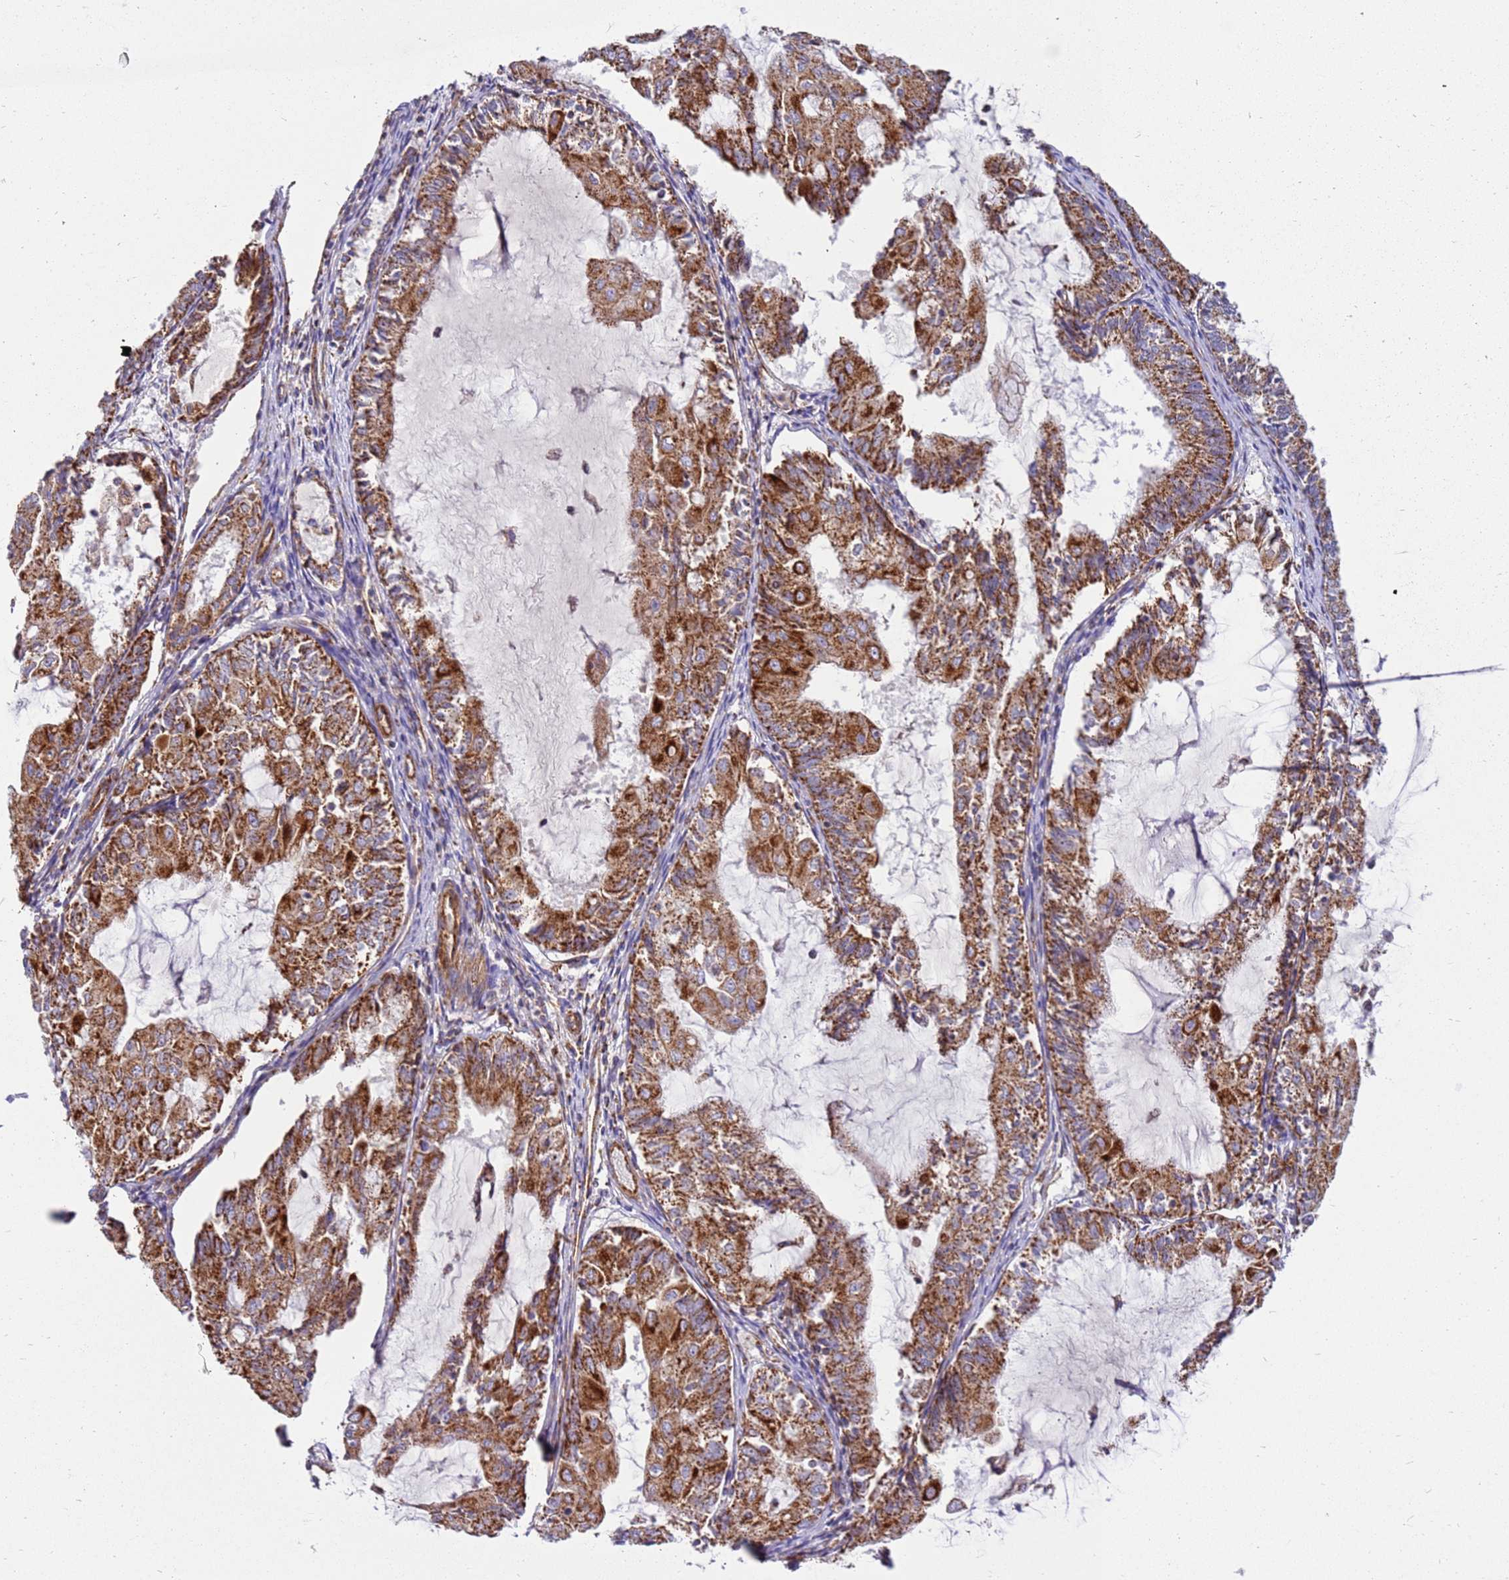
{"staining": {"intensity": "moderate", "quantity": ">75%", "location": "cytoplasmic/membranous"}, "tissue": "endometrial cancer", "cell_type": "Tumor cells", "image_type": "cancer", "snomed": [{"axis": "morphology", "description": "Adenocarcinoma, NOS"}, {"axis": "topography", "description": "Endometrium"}], "caption": "A brown stain highlights moderate cytoplasmic/membranous positivity of a protein in endometrial cancer tumor cells.", "gene": "MRPL20", "patient": {"sex": "female", "age": 81}}